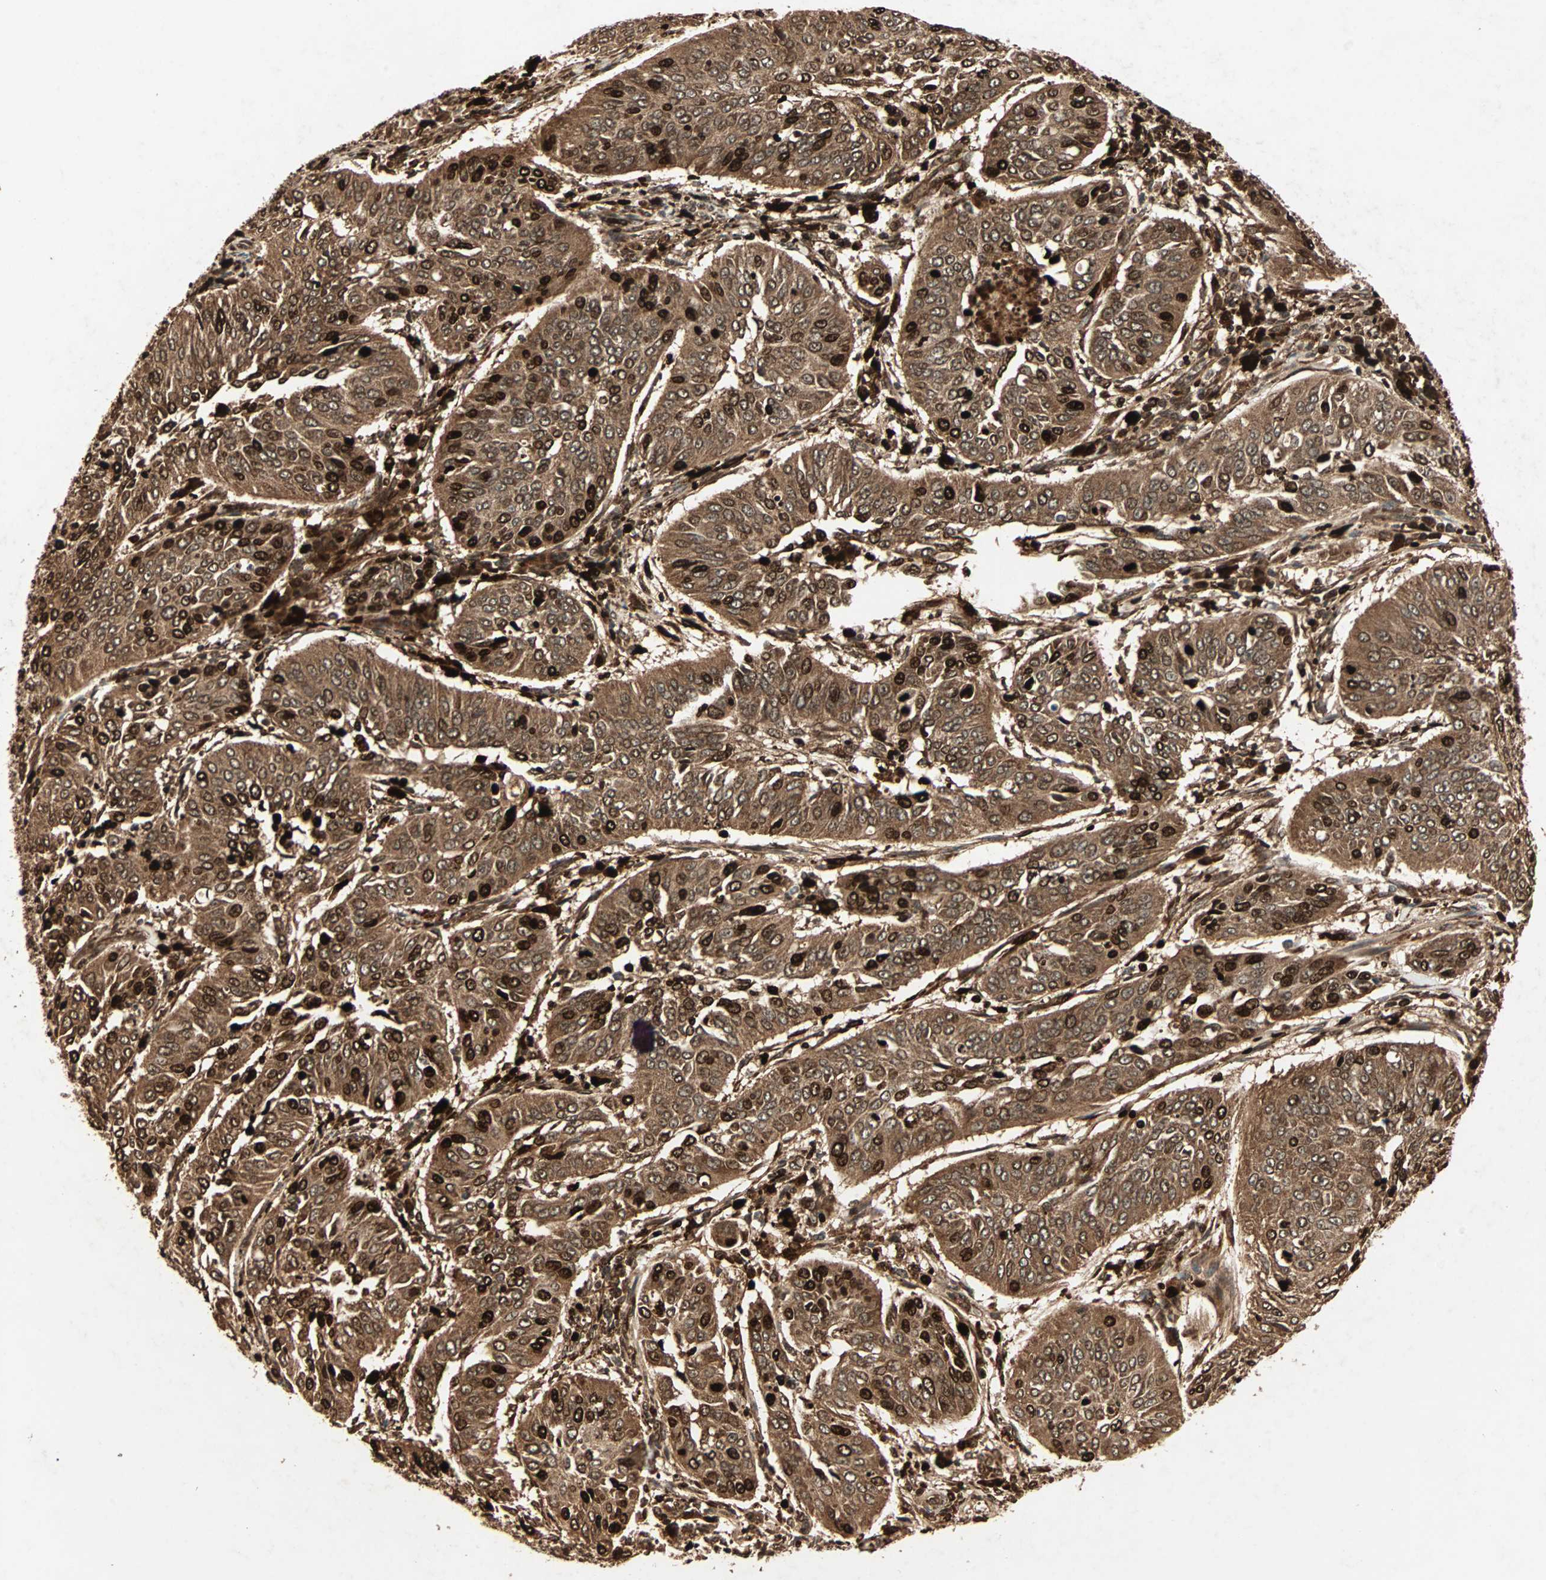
{"staining": {"intensity": "strong", "quantity": ">75%", "location": "cytoplasmic/membranous,nuclear"}, "tissue": "cervical cancer", "cell_type": "Tumor cells", "image_type": "cancer", "snomed": [{"axis": "morphology", "description": "Normal tissue, NOS"}, {"axis": "morphology", "description": "Squamous cell carcinoma, NOS"}, {"axis": "topography", "description": "Cervix"}], "caption": "Immunohistochemistry (IHC) micrograph of neoplastic tissue: squamous cell carcinoma (cervical) stained using immunohistochemistry shows high levels of strong protein expression localized specifically in the cytoplasmic/membranous and nuclear of tumor cells, appearing as a cytoplasmic/membranous and nuclear brown color.", "gene": "RFFL", "patient": {"sex": "female", "age": 39}}